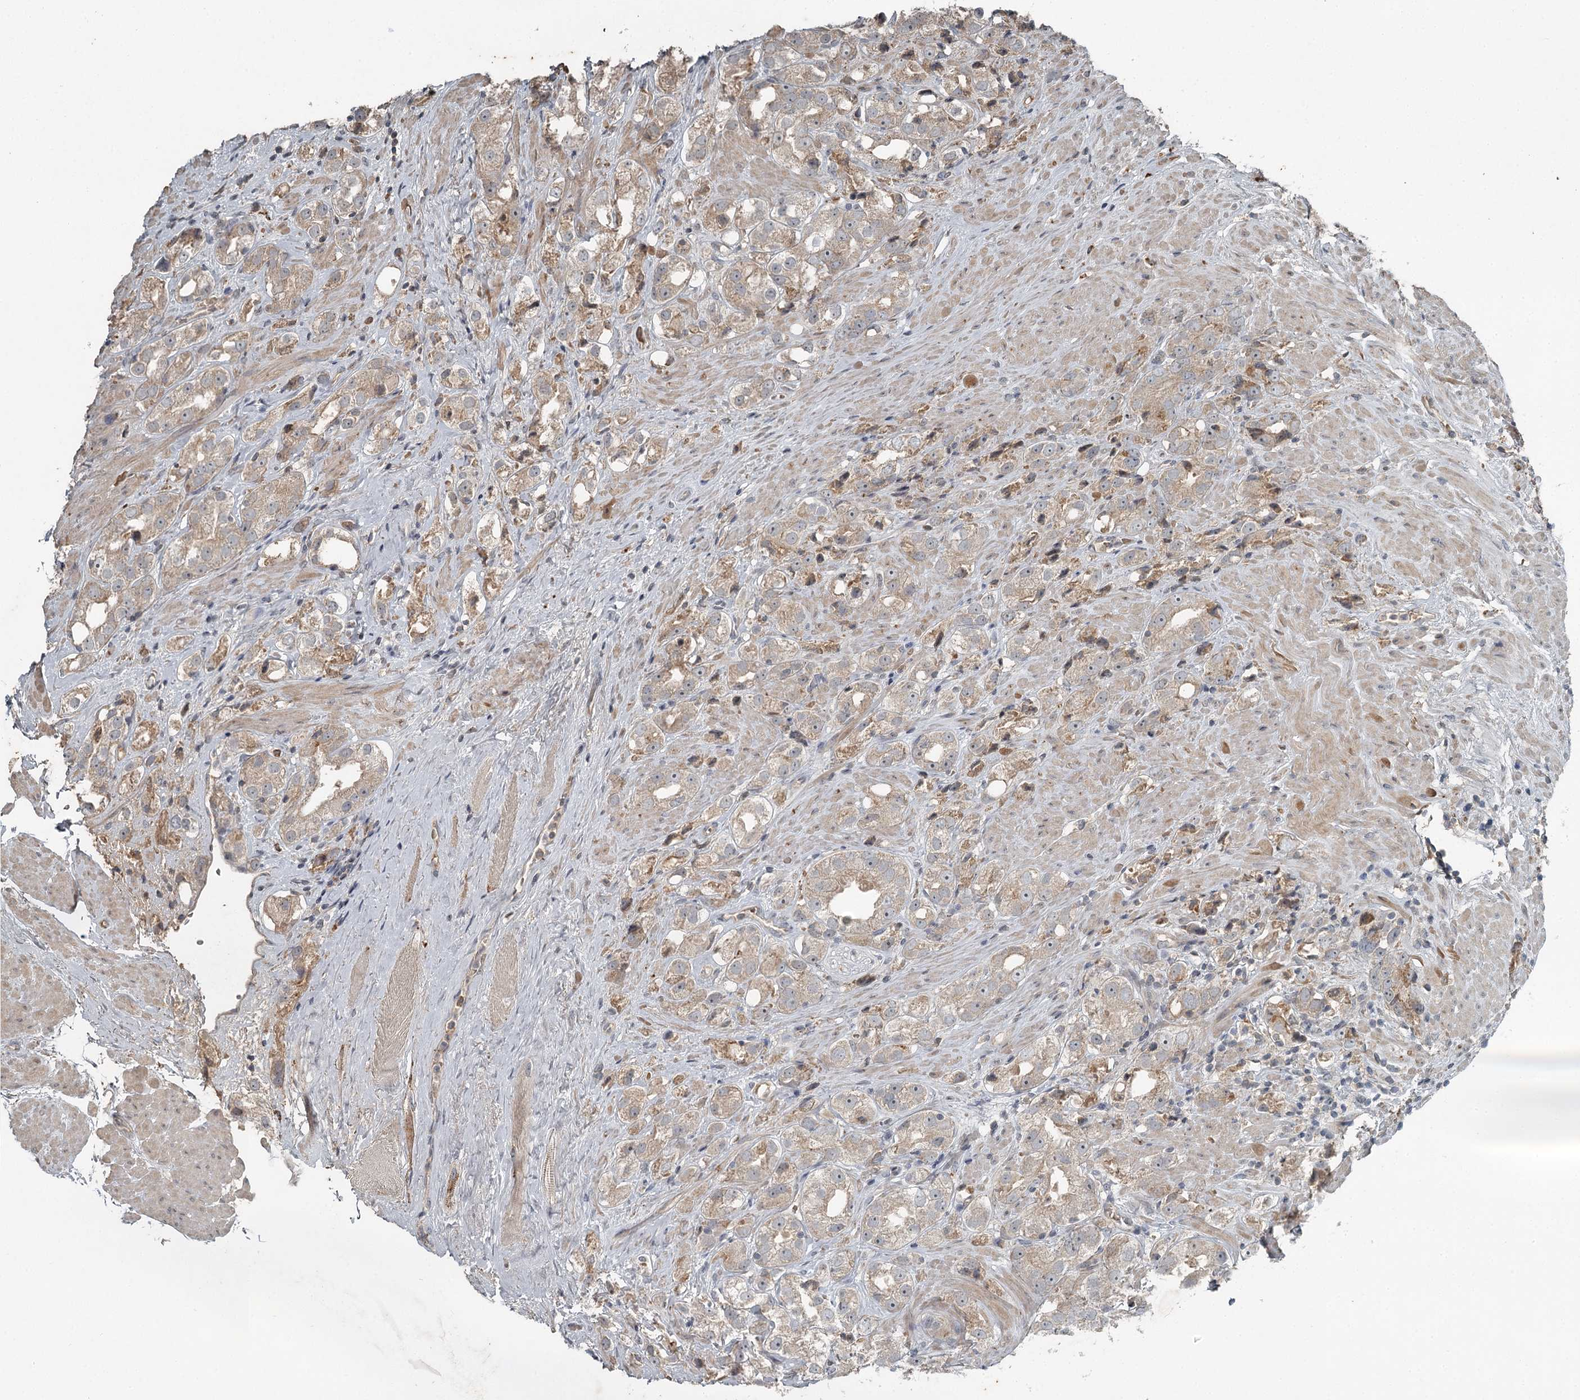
{"staining": {"intensity": "weak", "quantity": "25%-75%", "location": "cytoplasmic/membranous"}, "tissue": "prostate cancer", "cell_type": "Tumor cells", "image_type": "cancer", "snomed": [{"axis": "morphology", "description": "Adenocarcinoma, NOS"}, {"axis": "topography", "description": "Prostate"}], "caption": "The photomicrograph reveals immunohistochemical staining of prostate adenocarcinoma. There is weak cytoplasmic/membranous expression is appreciated in approximately 25%-75% of tumor cells.", "gene": "SLC39A8", "patient": {"sex": "male", "age": 79}}